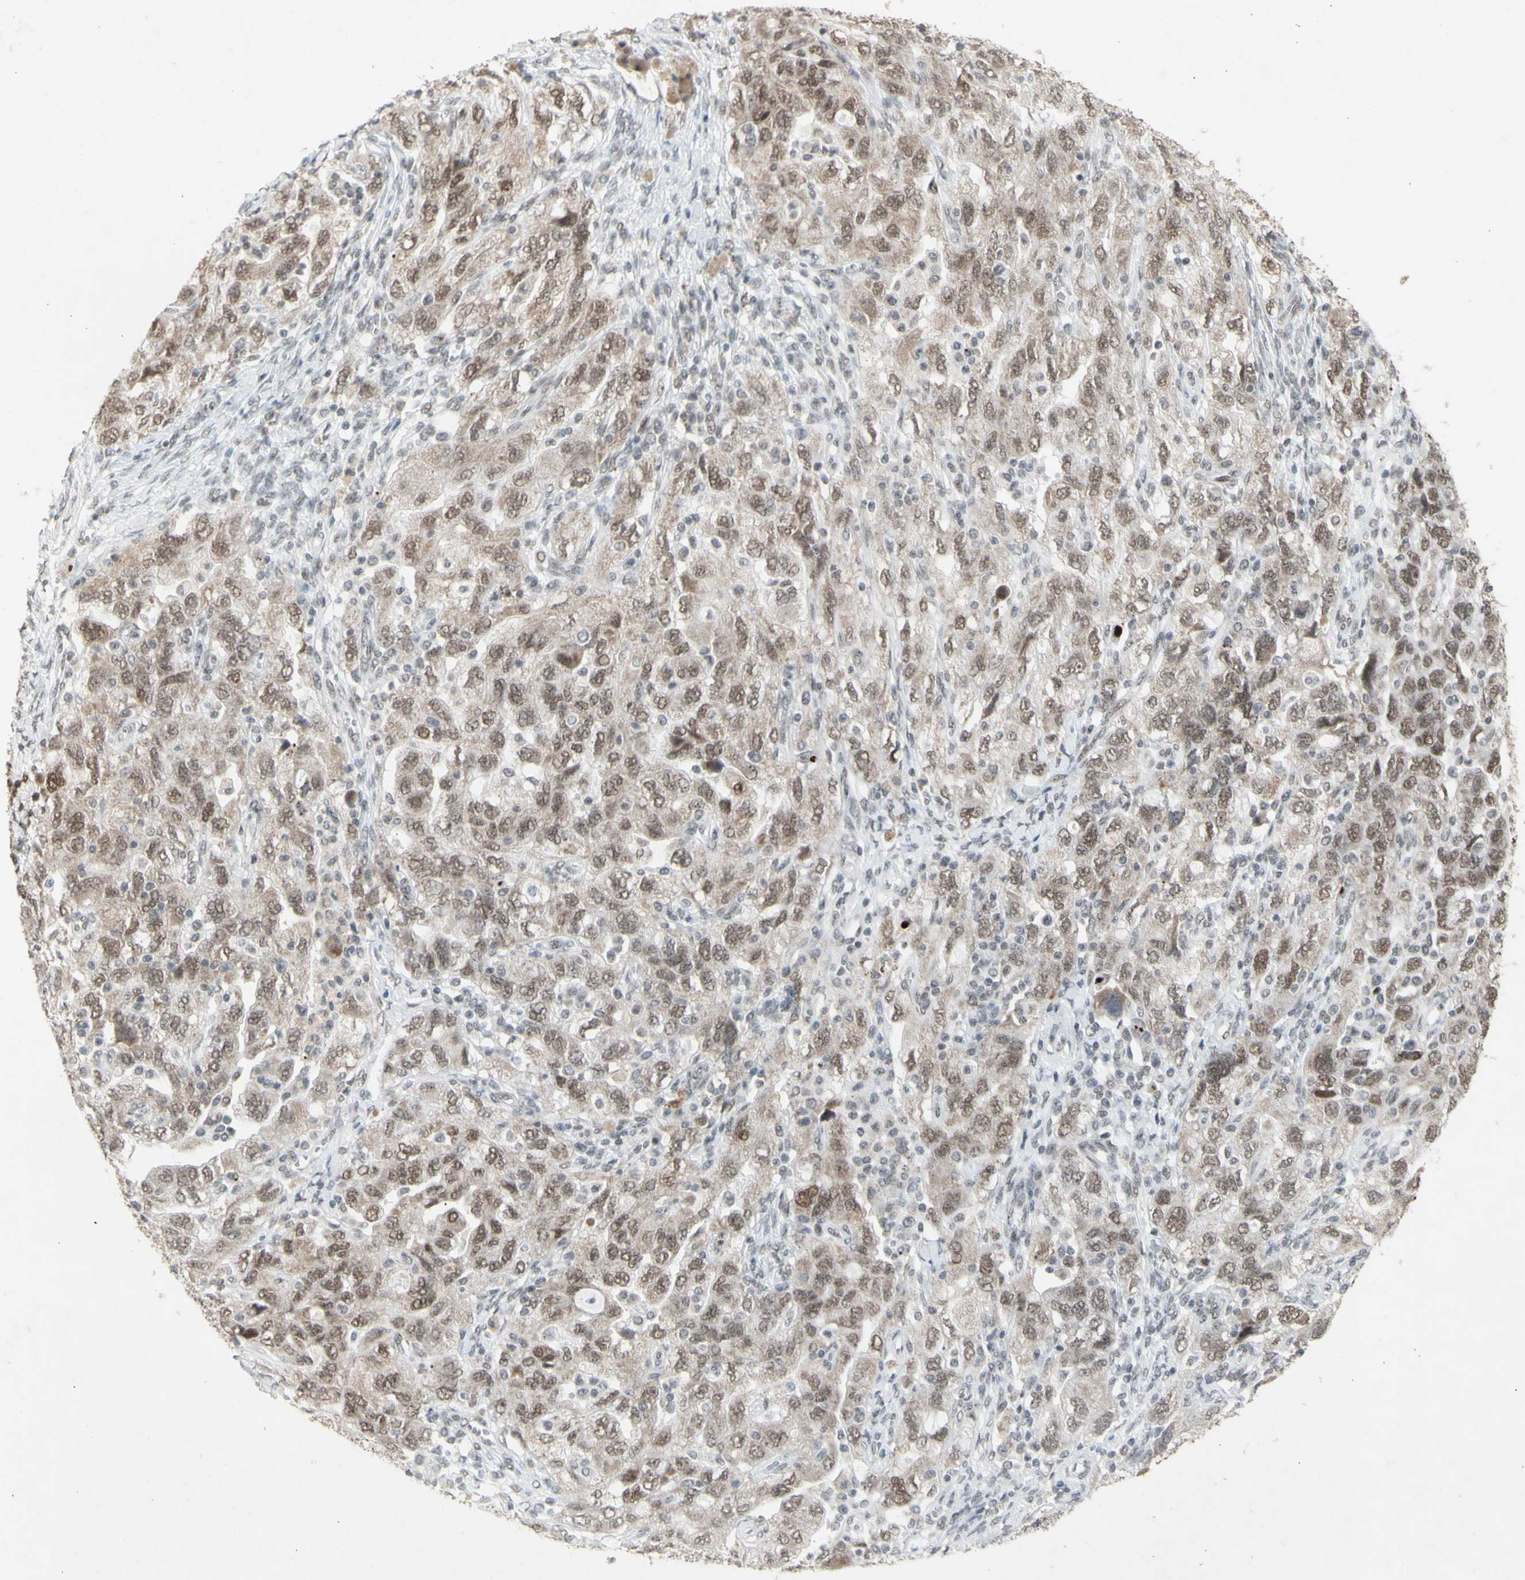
{"staining": {"intensity": "moderate", "quantity": ">75%", "location": "nuclear"}, "tissue": "ovarian cancer", "cell_type": "Tumor cells", "image_type": "cancer", "snomed": [{"axis": "morphology", "description": "Carcinoma, NOS"}, {"axis": "morphology", "description": "Cystadenocarcinoma, serous, NOS"}, {"axis": "topography", "description": "Ovary"}], "caption": "Protein staining demonstrates moderate nuclear positivity in approximately >75% of tumor cells in ovarian cancer.", "gene": "CENPB", "patient": {"sex": "female", "age": 69}}